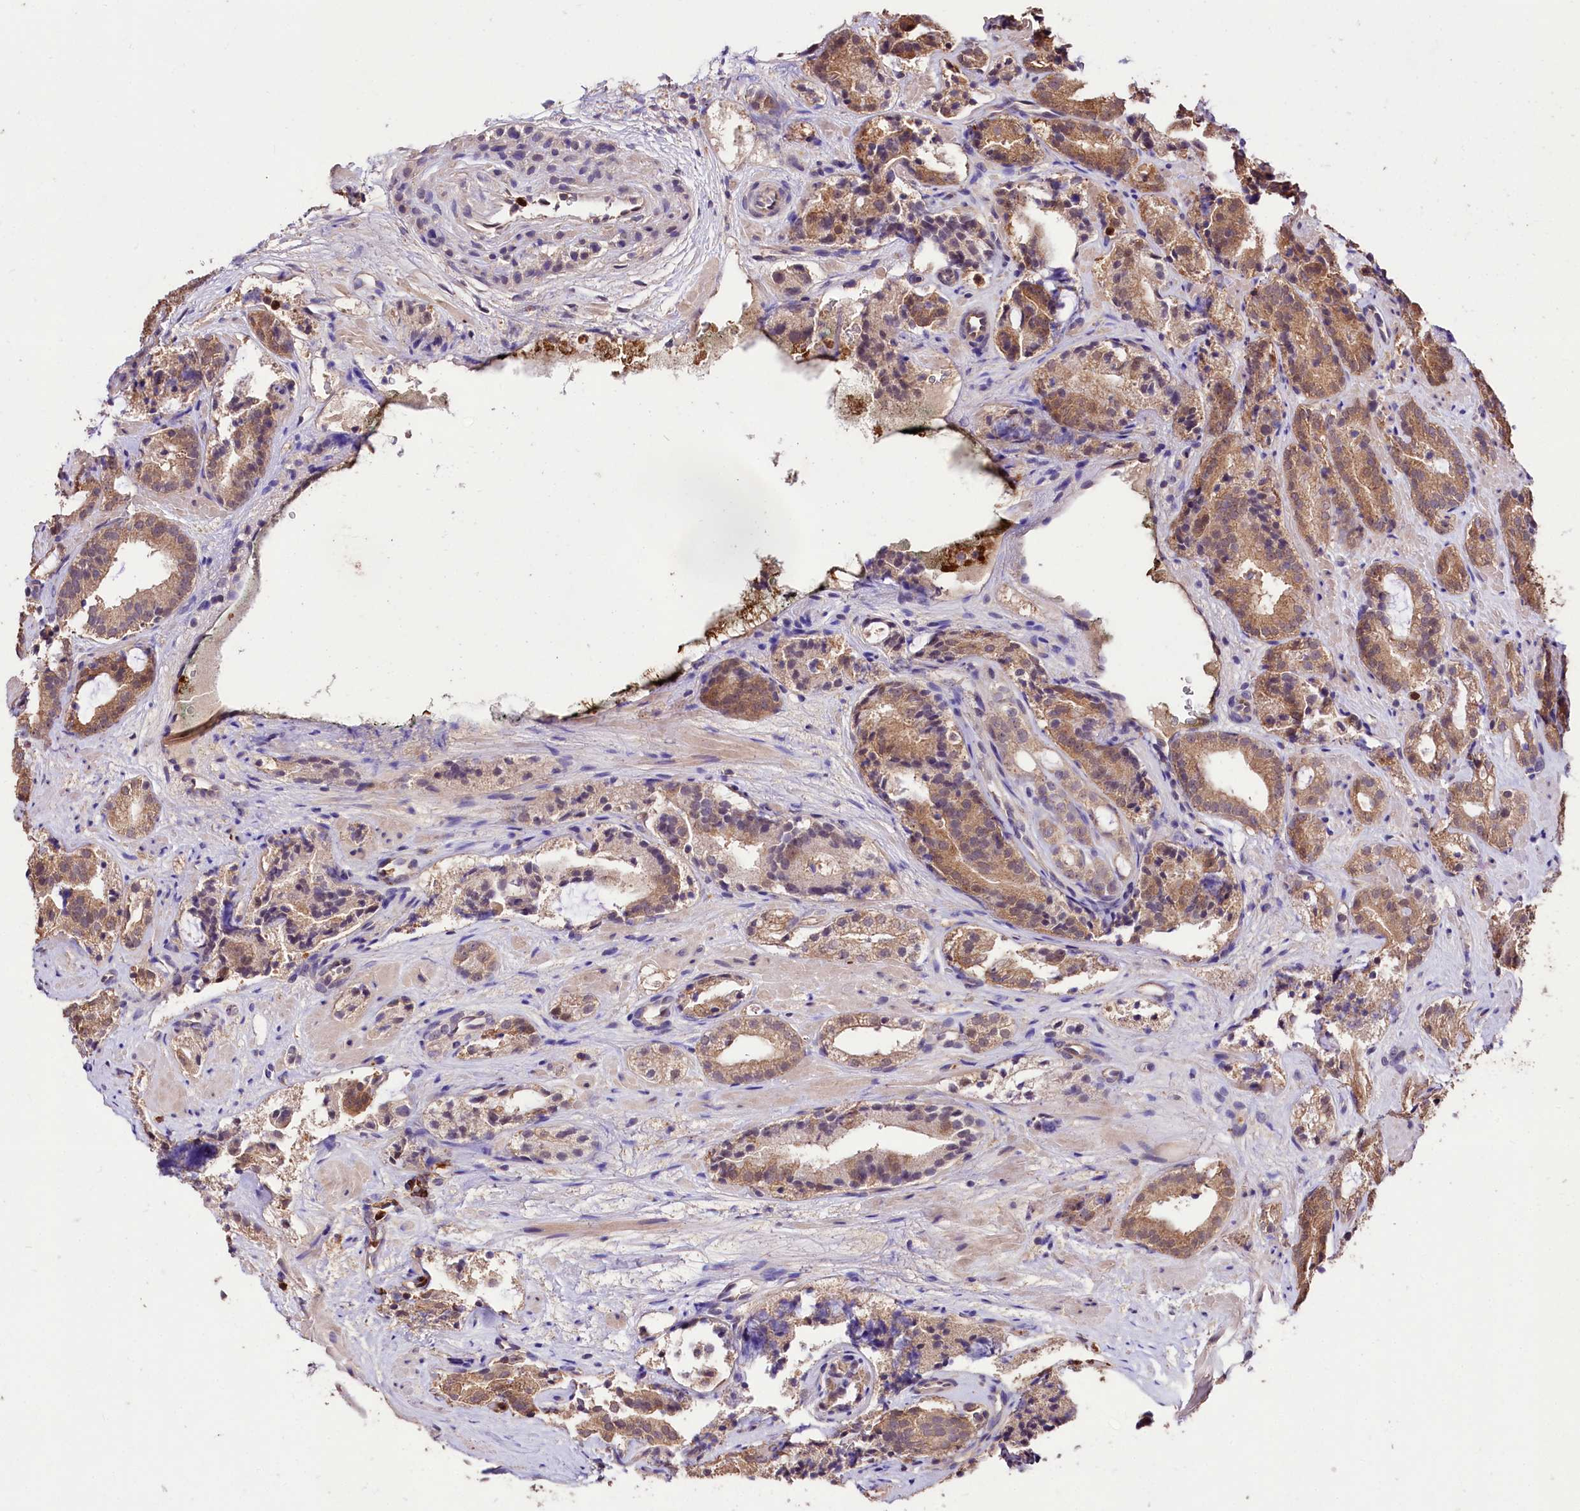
{"staining": {"intensity": "moderate", "quantity": ">75%", "location": "cytoplasmic/membranous"}, "tissue": "prostate cancer", "cell_type": "Tumor cells", "image_type": "cancer", "snomed": [{"axis": "morphology", "description": "Adenocarcinoma, High grade"}, {"axis": "topography", "description": "Prostate"}], "caption": "Brown immunohistochemical staining in human prostate cancer shows moderate cytoplasmic/membranous expression in about >75% of tumor cells. (brown staining indicates protein expression, while blue staining denotes nuclei).", "gene": "KLRB1", "patient": {"sex": "male", "age": 57}}